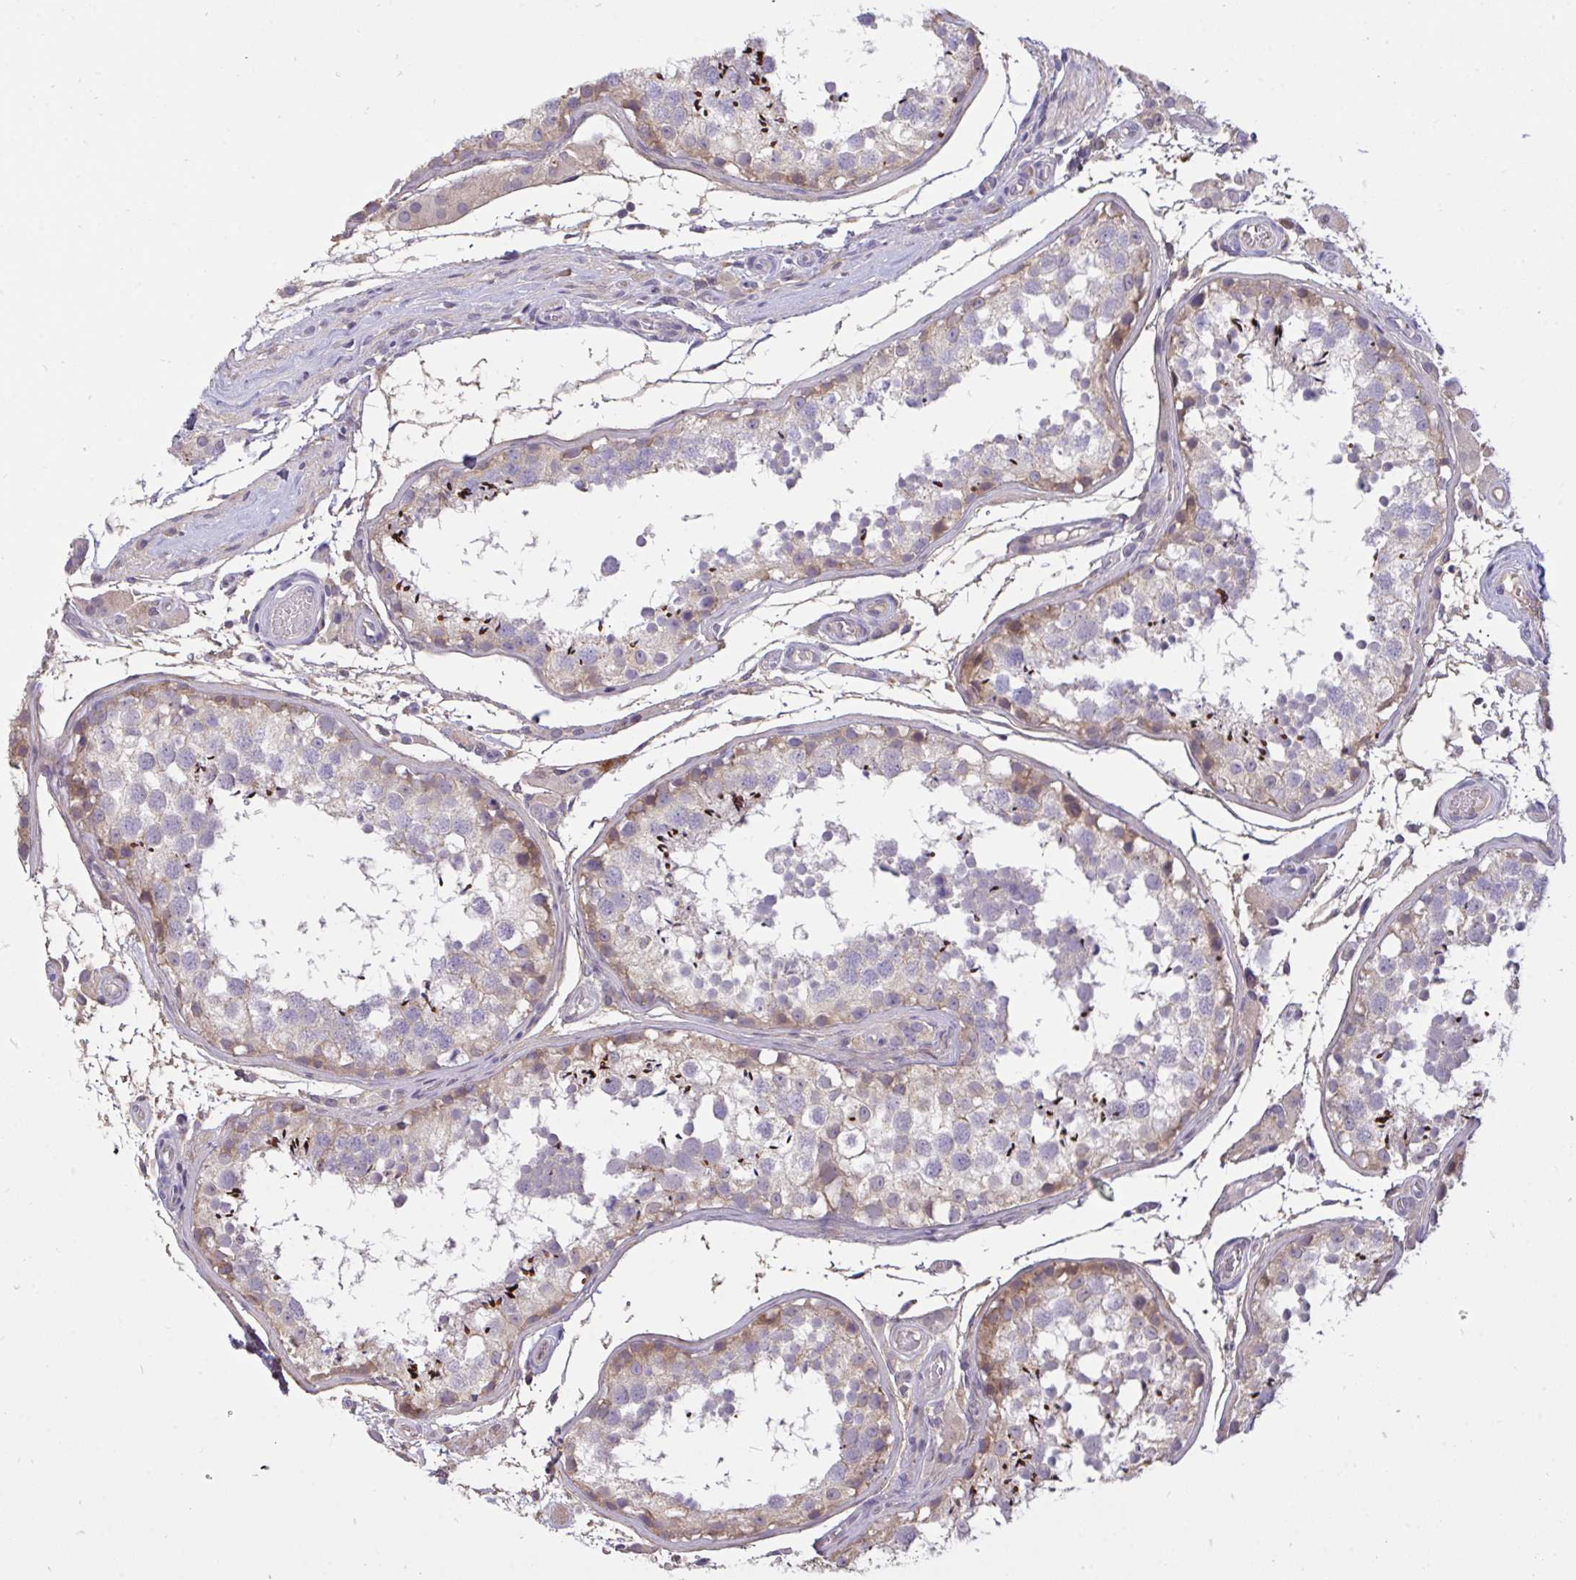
{"staining": {"intensity": "strong", "quantity": "<25%", "location": "cytoplasmic/membranous,nuclear"}, "tissue": "testis", "cell_type": "Cells in seminiferous ducts", "image_type": "normal", "snomed": [{"axis": "morphology", "description": "Normal tissue, NOS"}, {"axis": "morphology", "description": "Seminoma, NOS"}, {"axis": "topography", "description": "Testis"}], "caption": "This photomicrograph demonstrates immunohistochemistry staining of normal human testis, with medium strong cytoplasmic/membranous,nuclear expression in about <25% of cells in seminiferous ducts.", "gene": "C19orf54", "patient": {"sex": "male", "age": 29}}